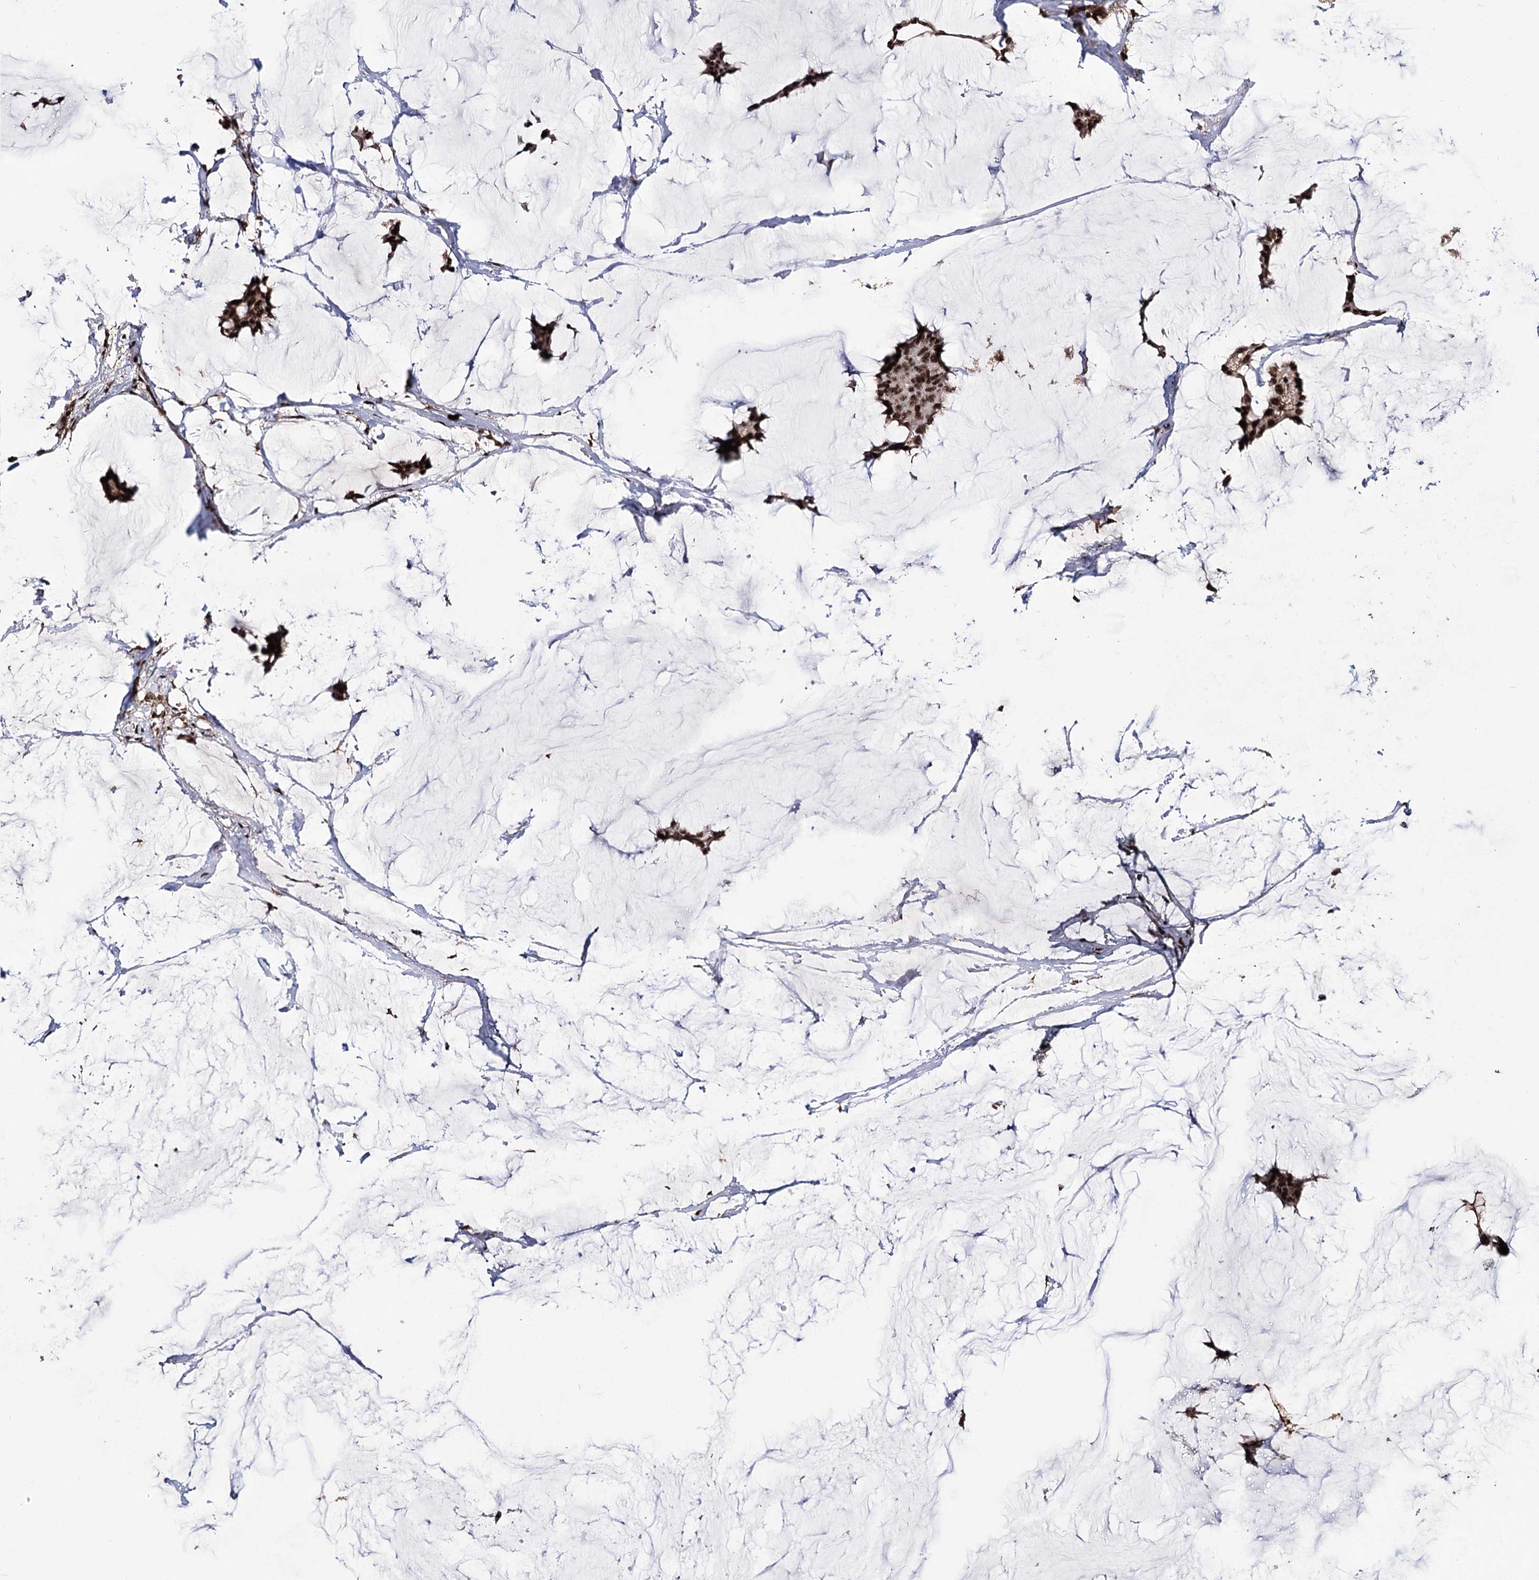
{"staining": {"intensity": "strong", "quantity": ">75%", "location": "nuclear"}, "tissue": "breast cancer", "cell_type": "Tumor cells", "image_type": "cancer", "snomed": [{"axis": "morphology", "description": "Duct carcinoma"}, {"axis": "topography", "description": "Breast"}], "caption": "Immunohistochemistry micrograph of neoplastic tissue: breast cancer stained using immunohistochemistry displays high levels of strong protein expression localized specifically in the nuclear of tumor cells, appearing as a nuclear brown color.", "gene": "PRPF40A", "patient": {"sex": "female", "age": 93}}